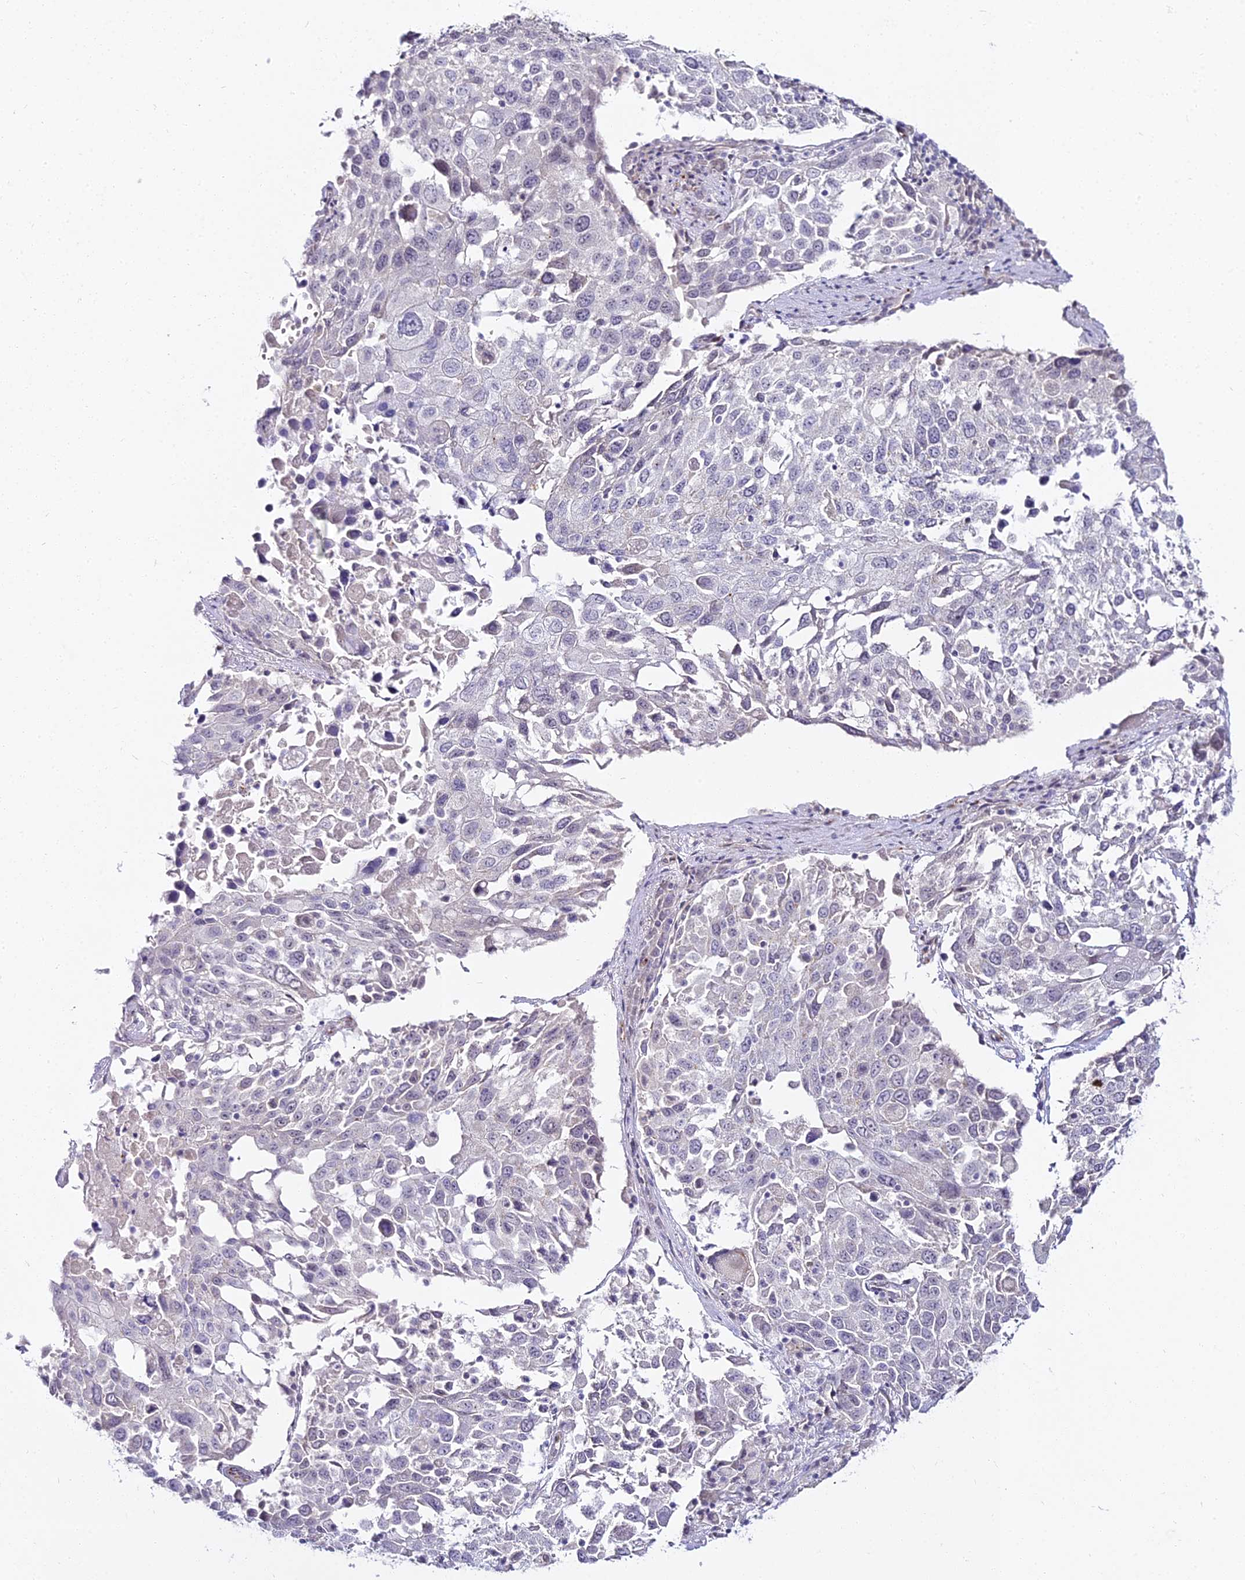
{"staining": {"intensity": "negative", "quantity": "none", "location": "none"}, "tissue": "lung cancer", "cell_type": "Tumor cells", "image_type": "cancer", "snomed": [{"axis": "morphology", "description": "Squamous cell carcinoma, NOS"}, {"axis": "topography", "description": "Lung"}], "caption": "Tumor cells are negative for protein expression in human lung squamous cell carcinoma.", "gene": "ALPG", "patient": {"sex": "male", "age": 65}}